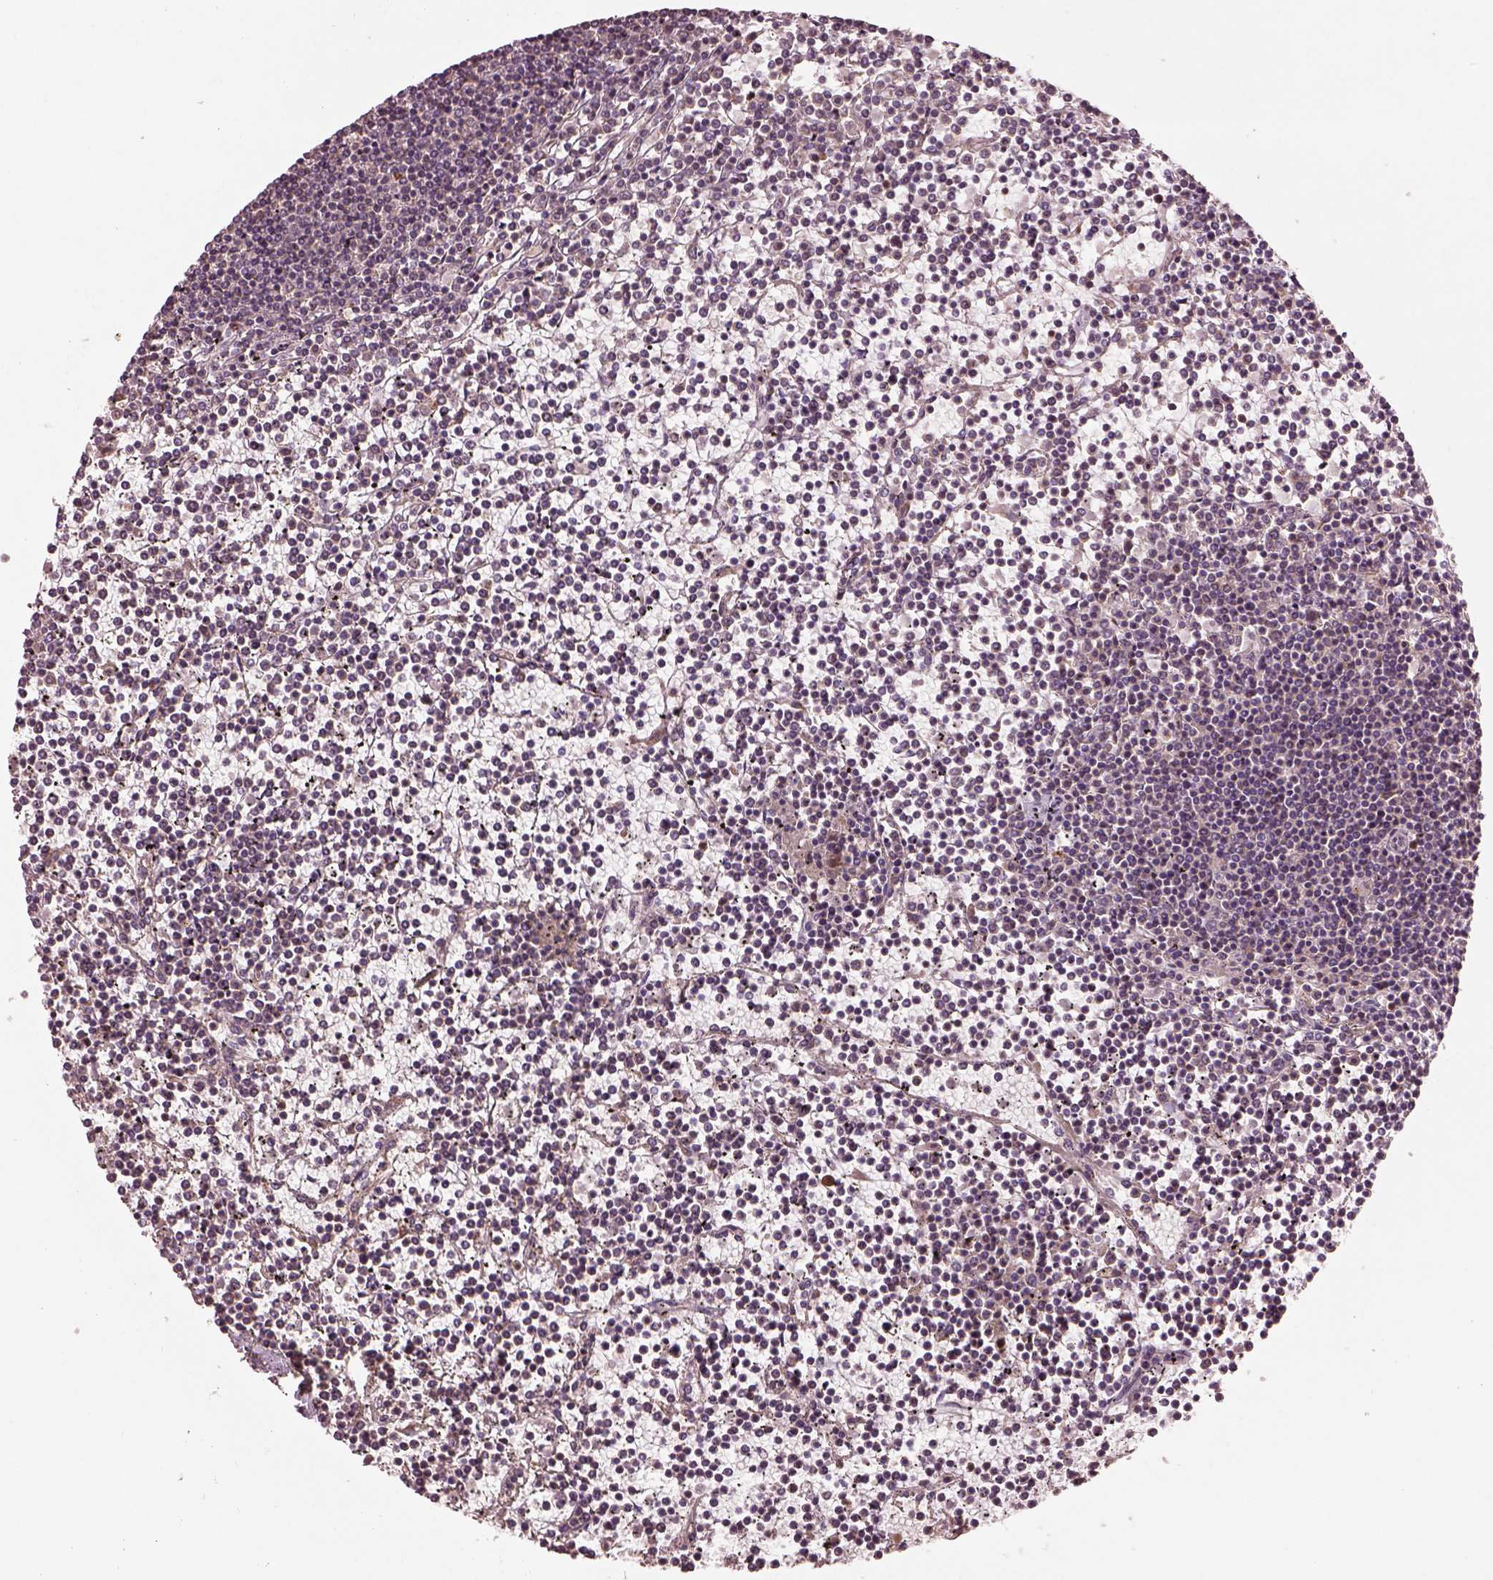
{"staining": {"intensity": "negative", "quantity": "none", "location": "none"}, "tissue": "lymphoma", "cell_type": "Tumor cells", "image_type": "cancer", "snomed": [{"axis": "morphology", "description": "Malignant lymphoma, non-Hodgkin's type, Low grade"}, {"axis": "topography", "description": "Spleen"}], "caption": "Tumor cells are negative for brown protein staining in lymphoma.", "gene": "SLC25A5", "patient": {"sex": "female", "age": 19}}